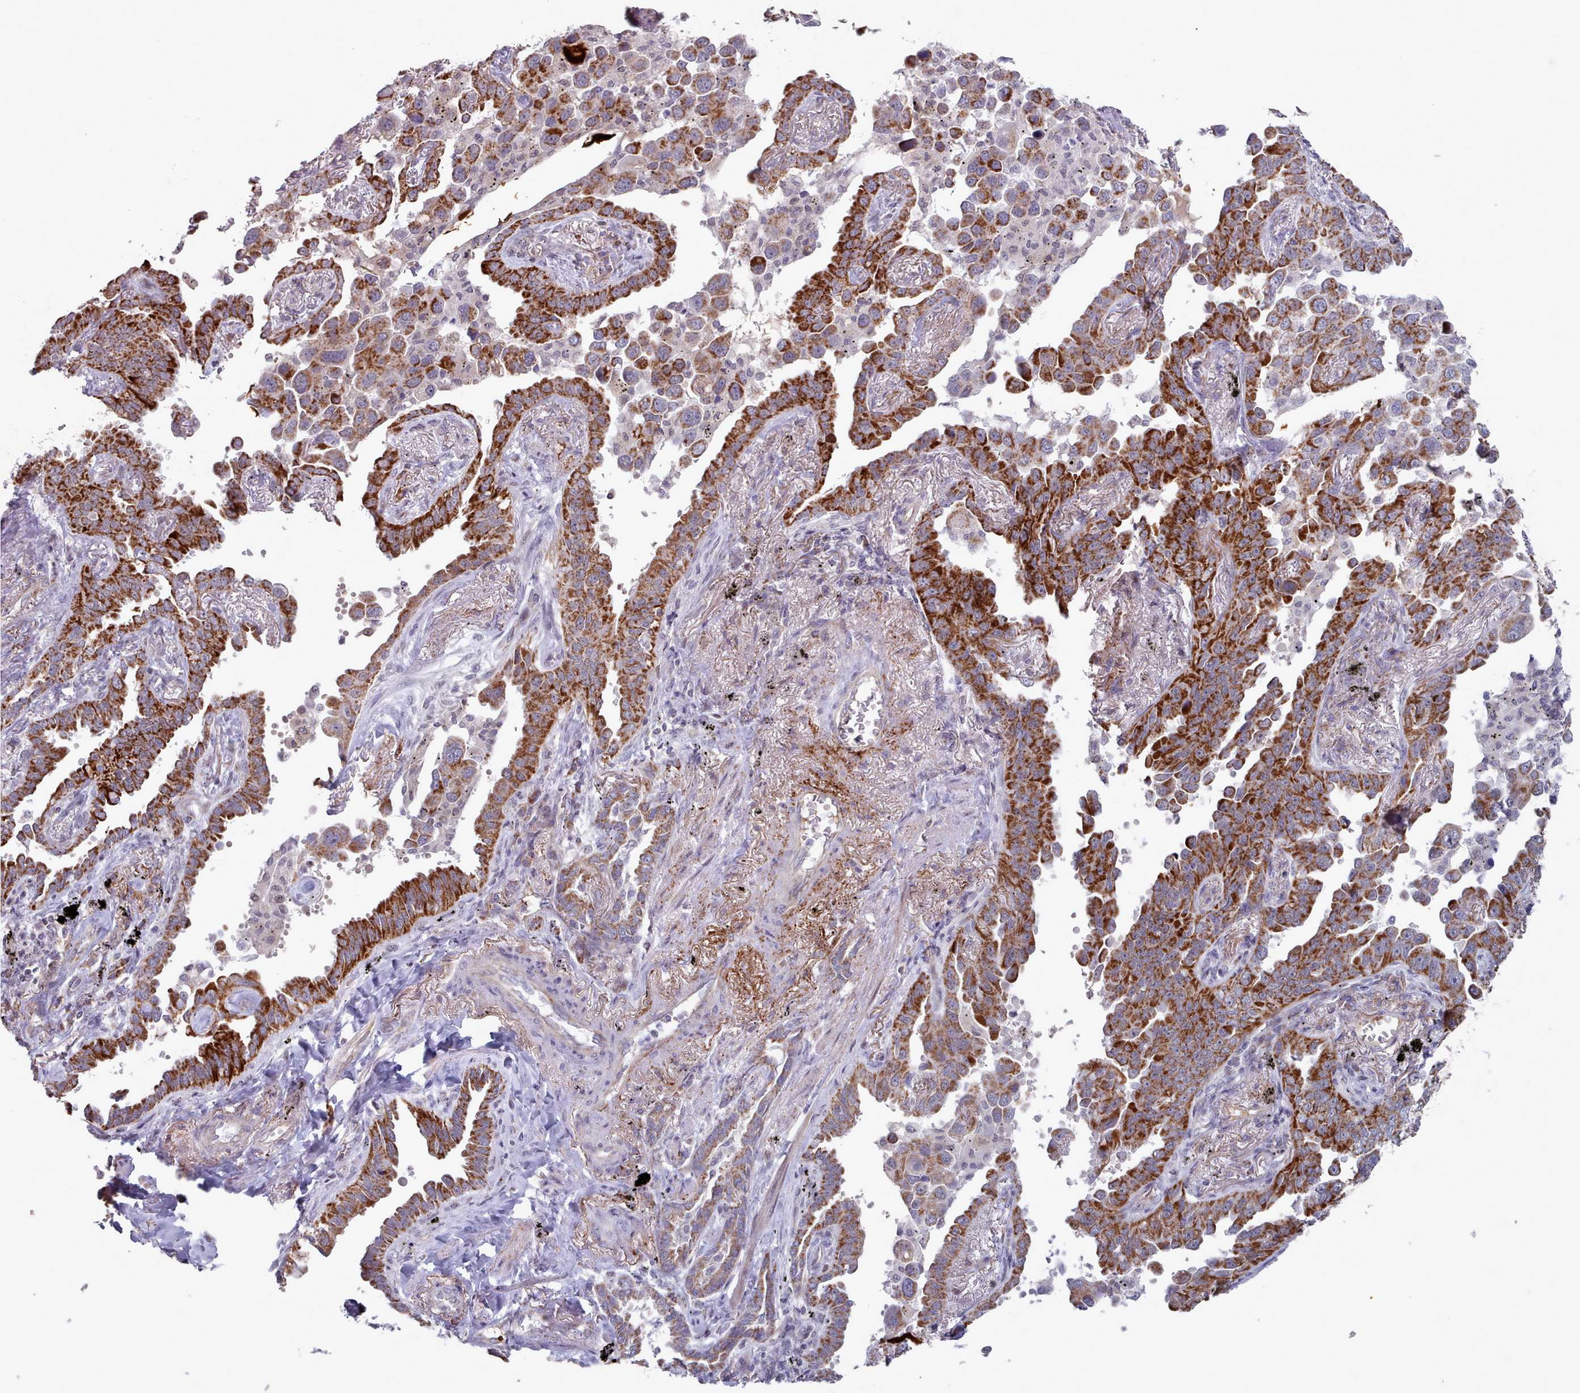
{"staining": {"intensity": "strong", "quantity": ">75%", "location": "cytoplasmic/membranous"}, "tissue": "lung cancer", "cell_type": "Tumor cells", "image_type": "cancer", "snomed": [{"axis": "morphology", "description": "Adenocarcinoma, NOS"}, {"axis": "topography", "description": "Lung"}], "caption": "Lung cancer (adenocarcinoma) stained for a protein (brown) displays strong cytoplasmic/membranous positive expression in approximately >75% of tumor cells.", "gene": "TRARG1", "patient": {"sex": "male", "age": 67}}